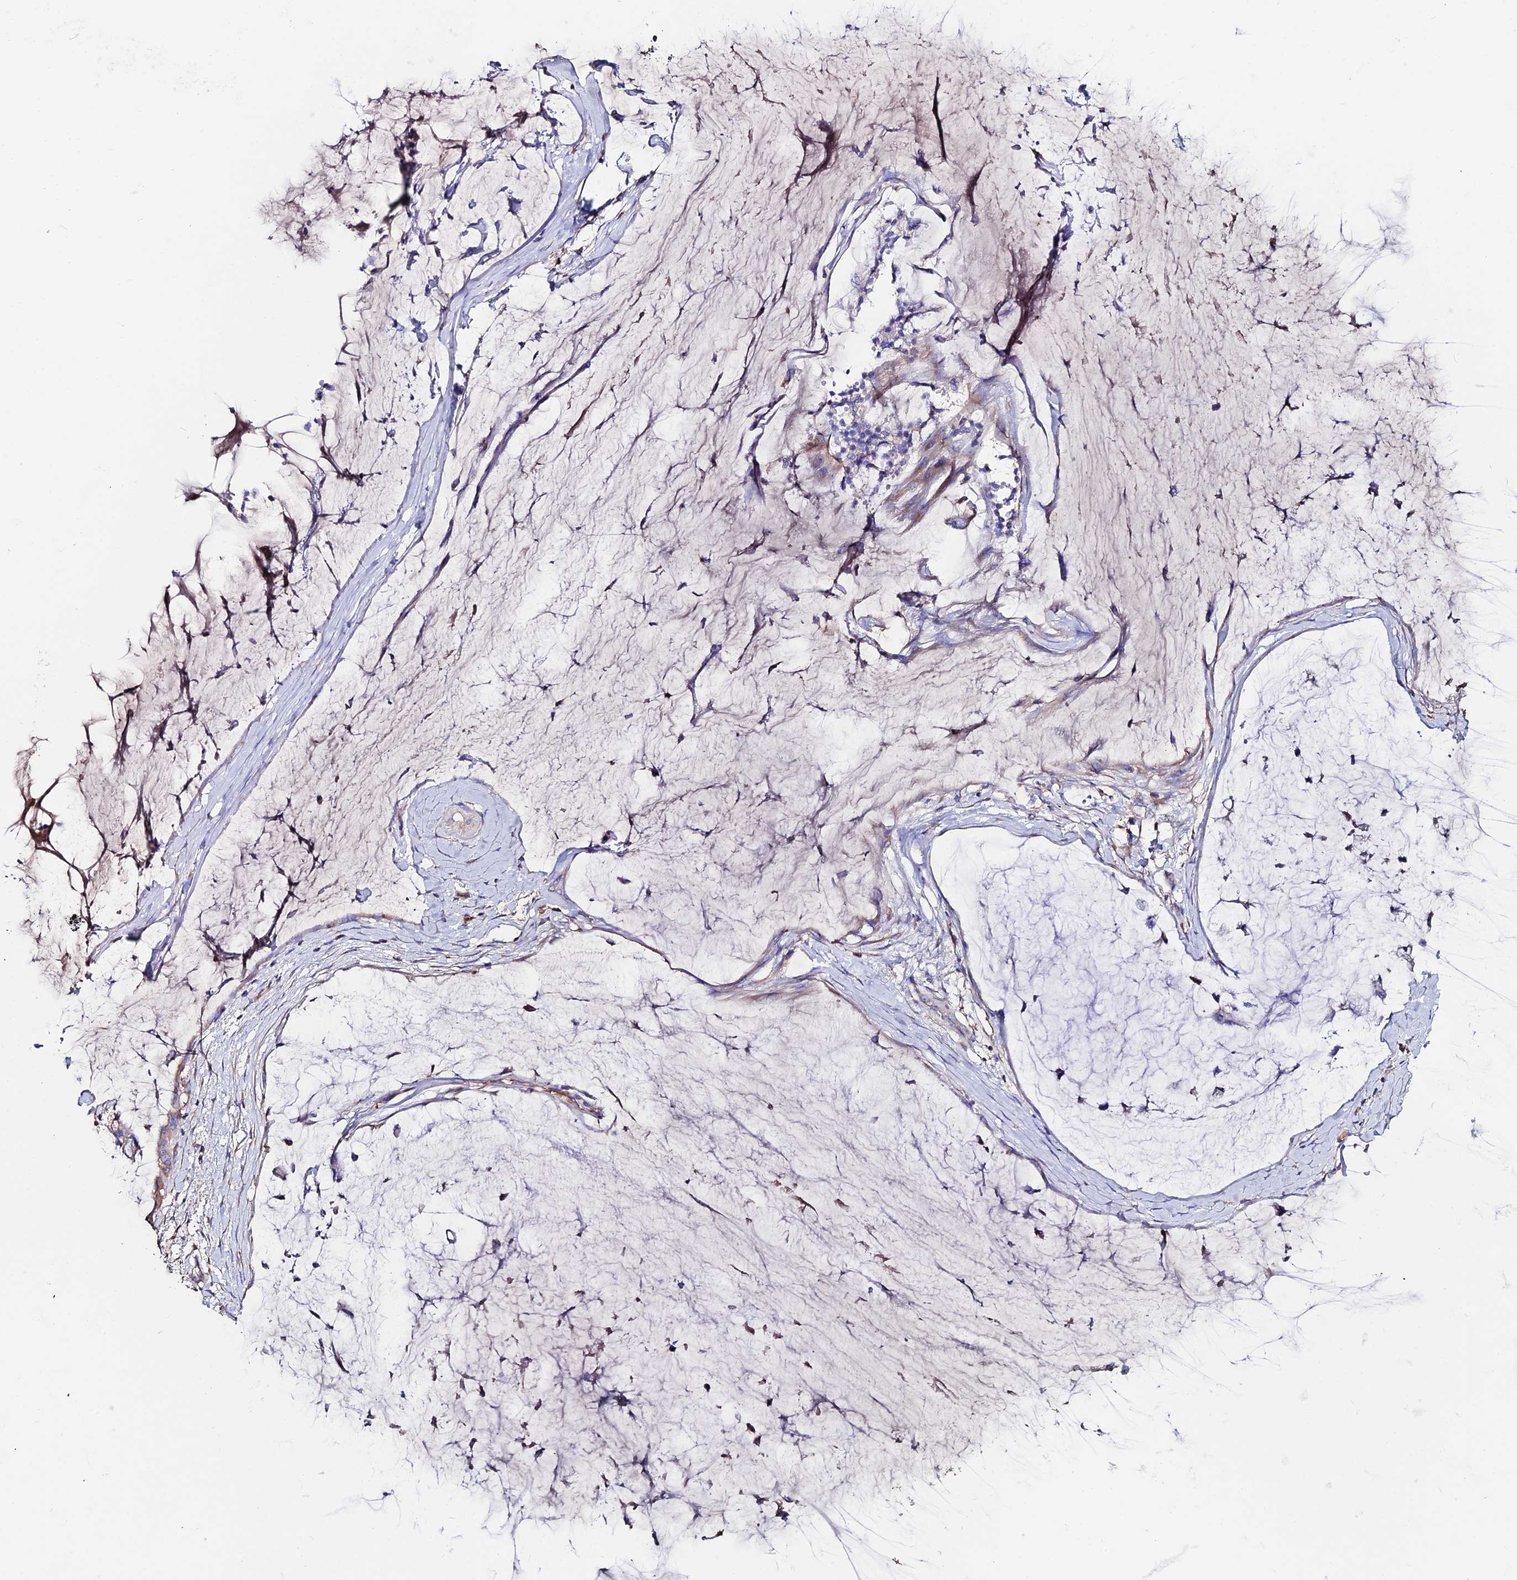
{"staining": {"intensity": "negative", "quantity": "none", "location": "none"}, "tissue": "ovarian cancer", "cell_type": "Tumor cells", "image_type": "cancer", "snomed": [{"axis": "morphology", "description": "Cystadenocarcinoma, mucinous, NOS"}, {"axis": "topography", "description": "Ovary"}], "caption": "Tumor cells are negative for protein expression in human ovarian mucinous cystadenocarcinoma.", "gene": "SLC25A16", "patient": {"sex": "female", "age": 39}}